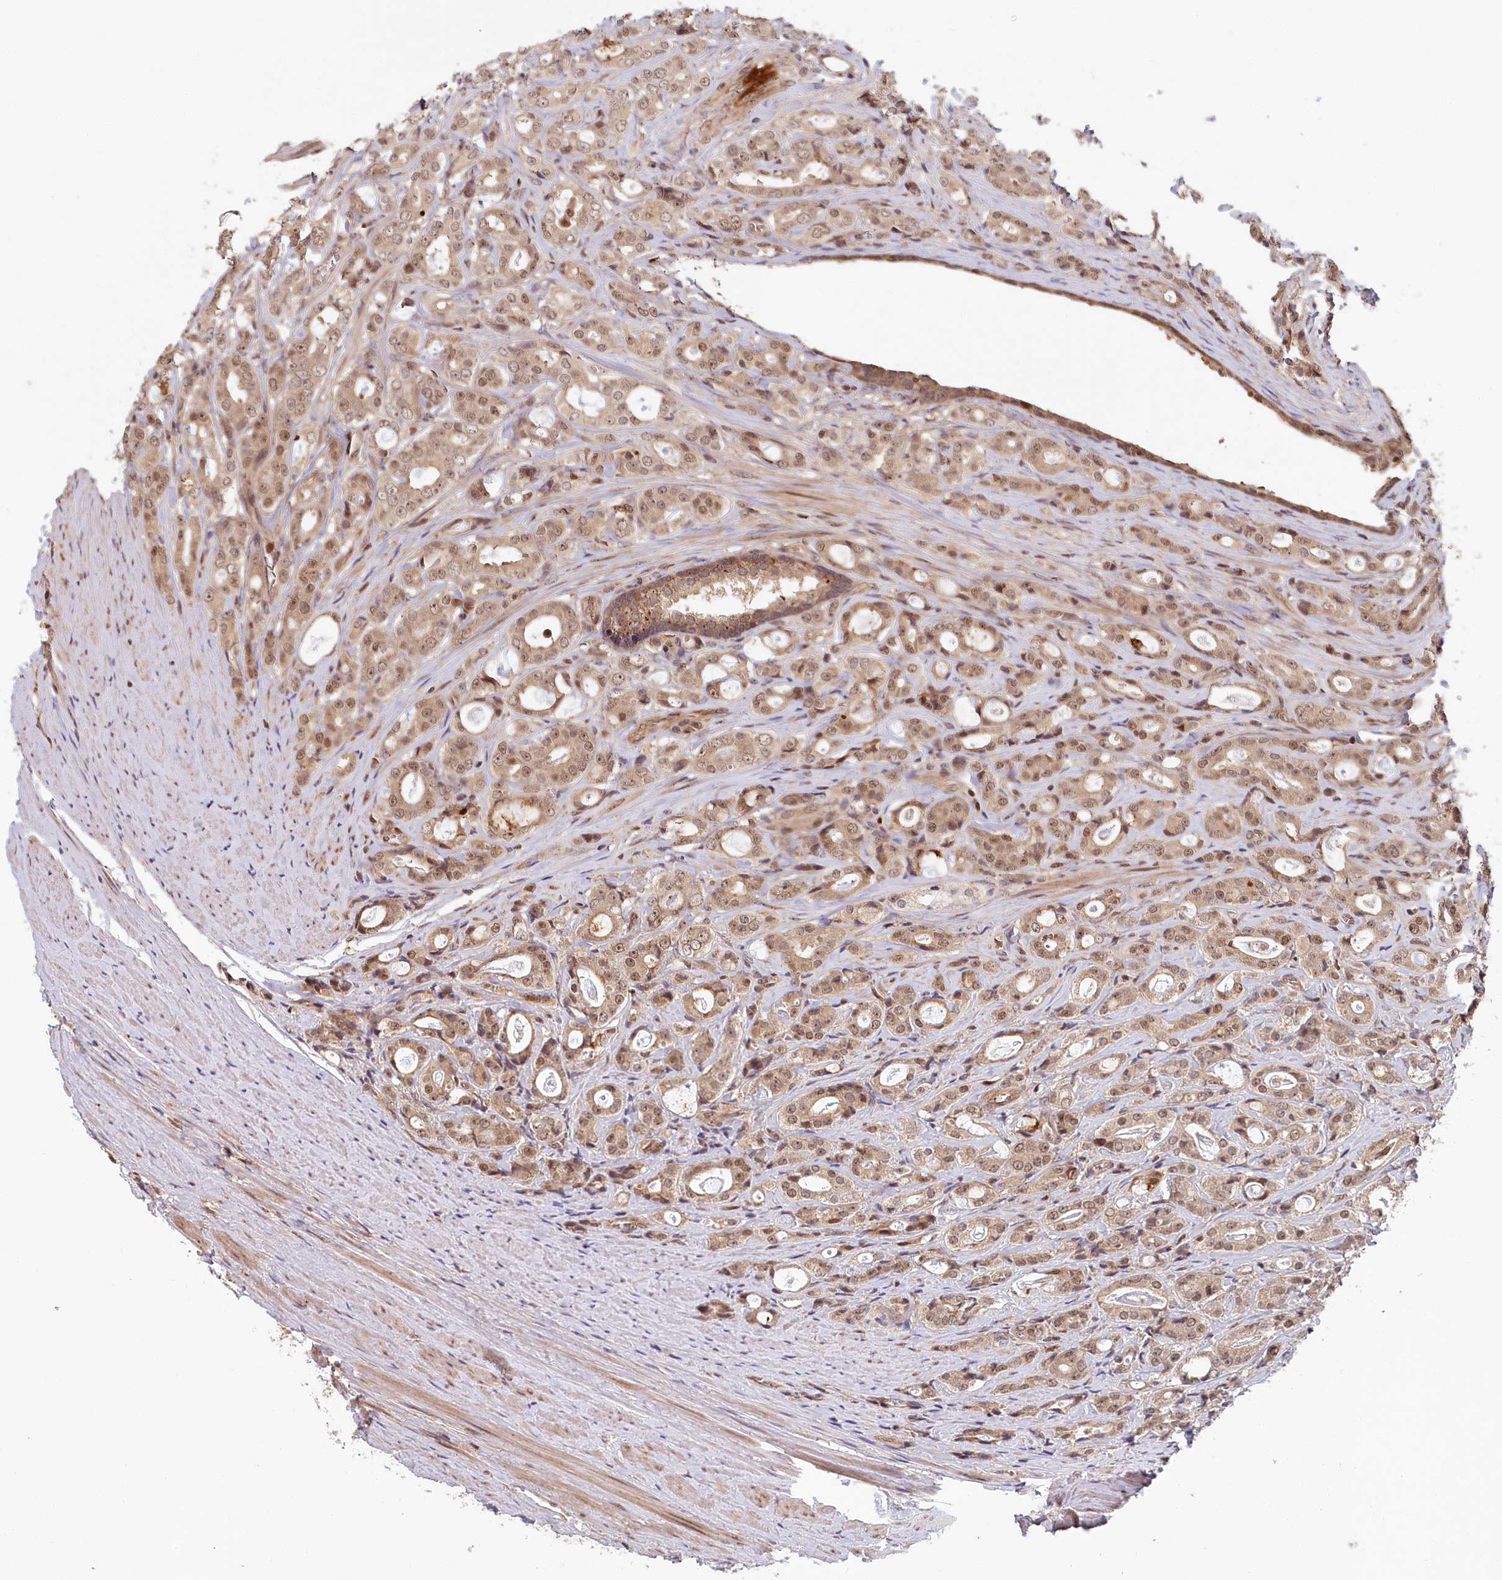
{"staining": {"intensity": "moderate", "quantity": ">75%", "location": "nuclear"}, "tissue": "prostate cancer", "cell_type": "Tumor cells", "image_type": "cancer", "snomed": [{"axis": "morphology", "description": "Adenocarcinoma, High grade"}, {"axis": "topography", "description": "Prostate"}], "caption": "IHC of human prostate cancer reveals medium levels of moderate nuclear positivity in approximately >75% of tumor cells.", "gene": "WAPL", "patient": {"sex": "male", "age": 63}}